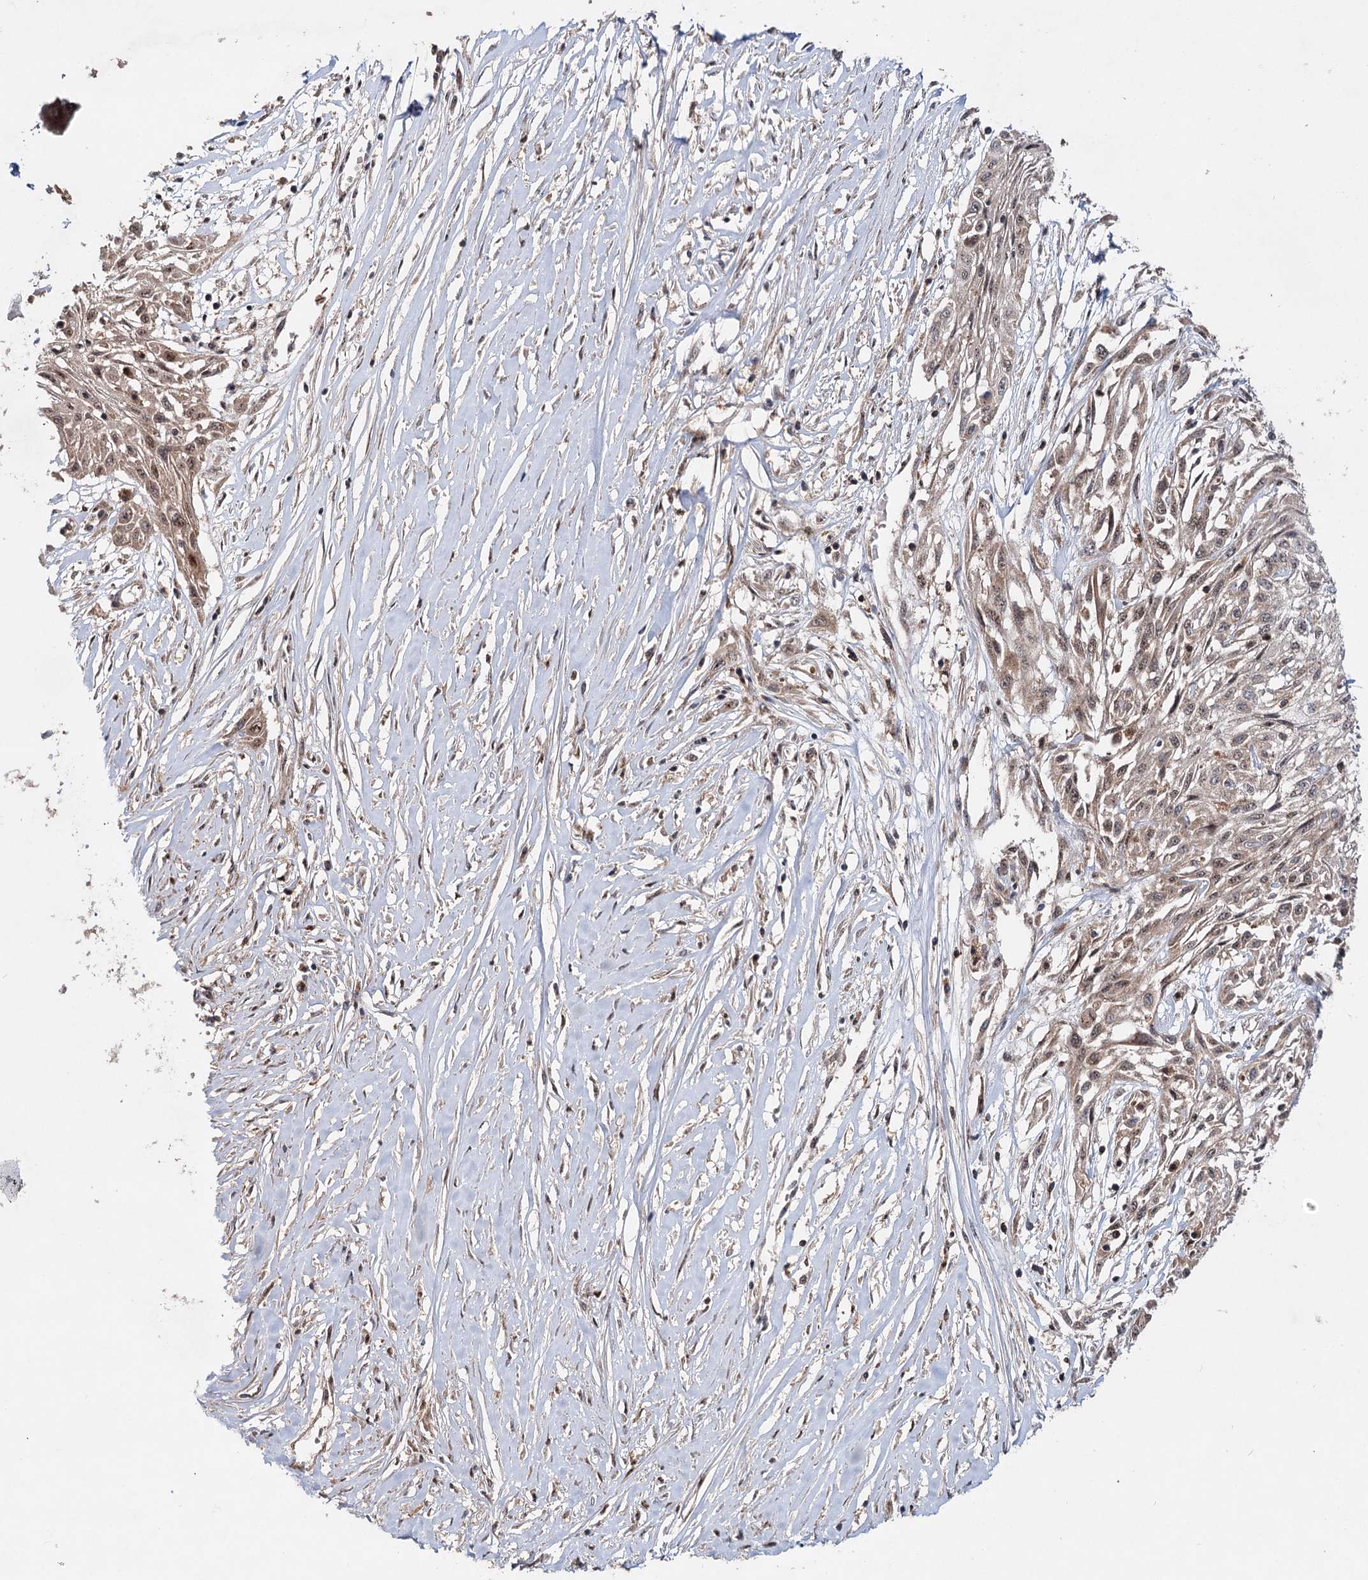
{"staining": {"intensity": "weak", "quantity": "25%-75%", "location": "cytoplasmic/membranous,nuclear"}, "tissue": "skin cancer", "cell_type": "Tumor cells", "image_type": "cancer", "snomed": [{"axis": "morphology", "description": "Squamous cell carcinoma, NOS"}, {"axis": "morphology", "description": "Squamous cell carcinoma, metastatic, NOS"}, {"axis": "topography", "description": "Skin"}, {"axis": "topography", "description": "Lymph node"}], "caption": "Immunohistochemical staining of skin cancer (metastatic squamous cell carcinoma) shows low levels of weak cytoplasmic/membranous and nuclear protein expression in about 25%-75% of tumor cells.", "gene": "C12orf4", "patient": {"sex": "male", "age": 75}}